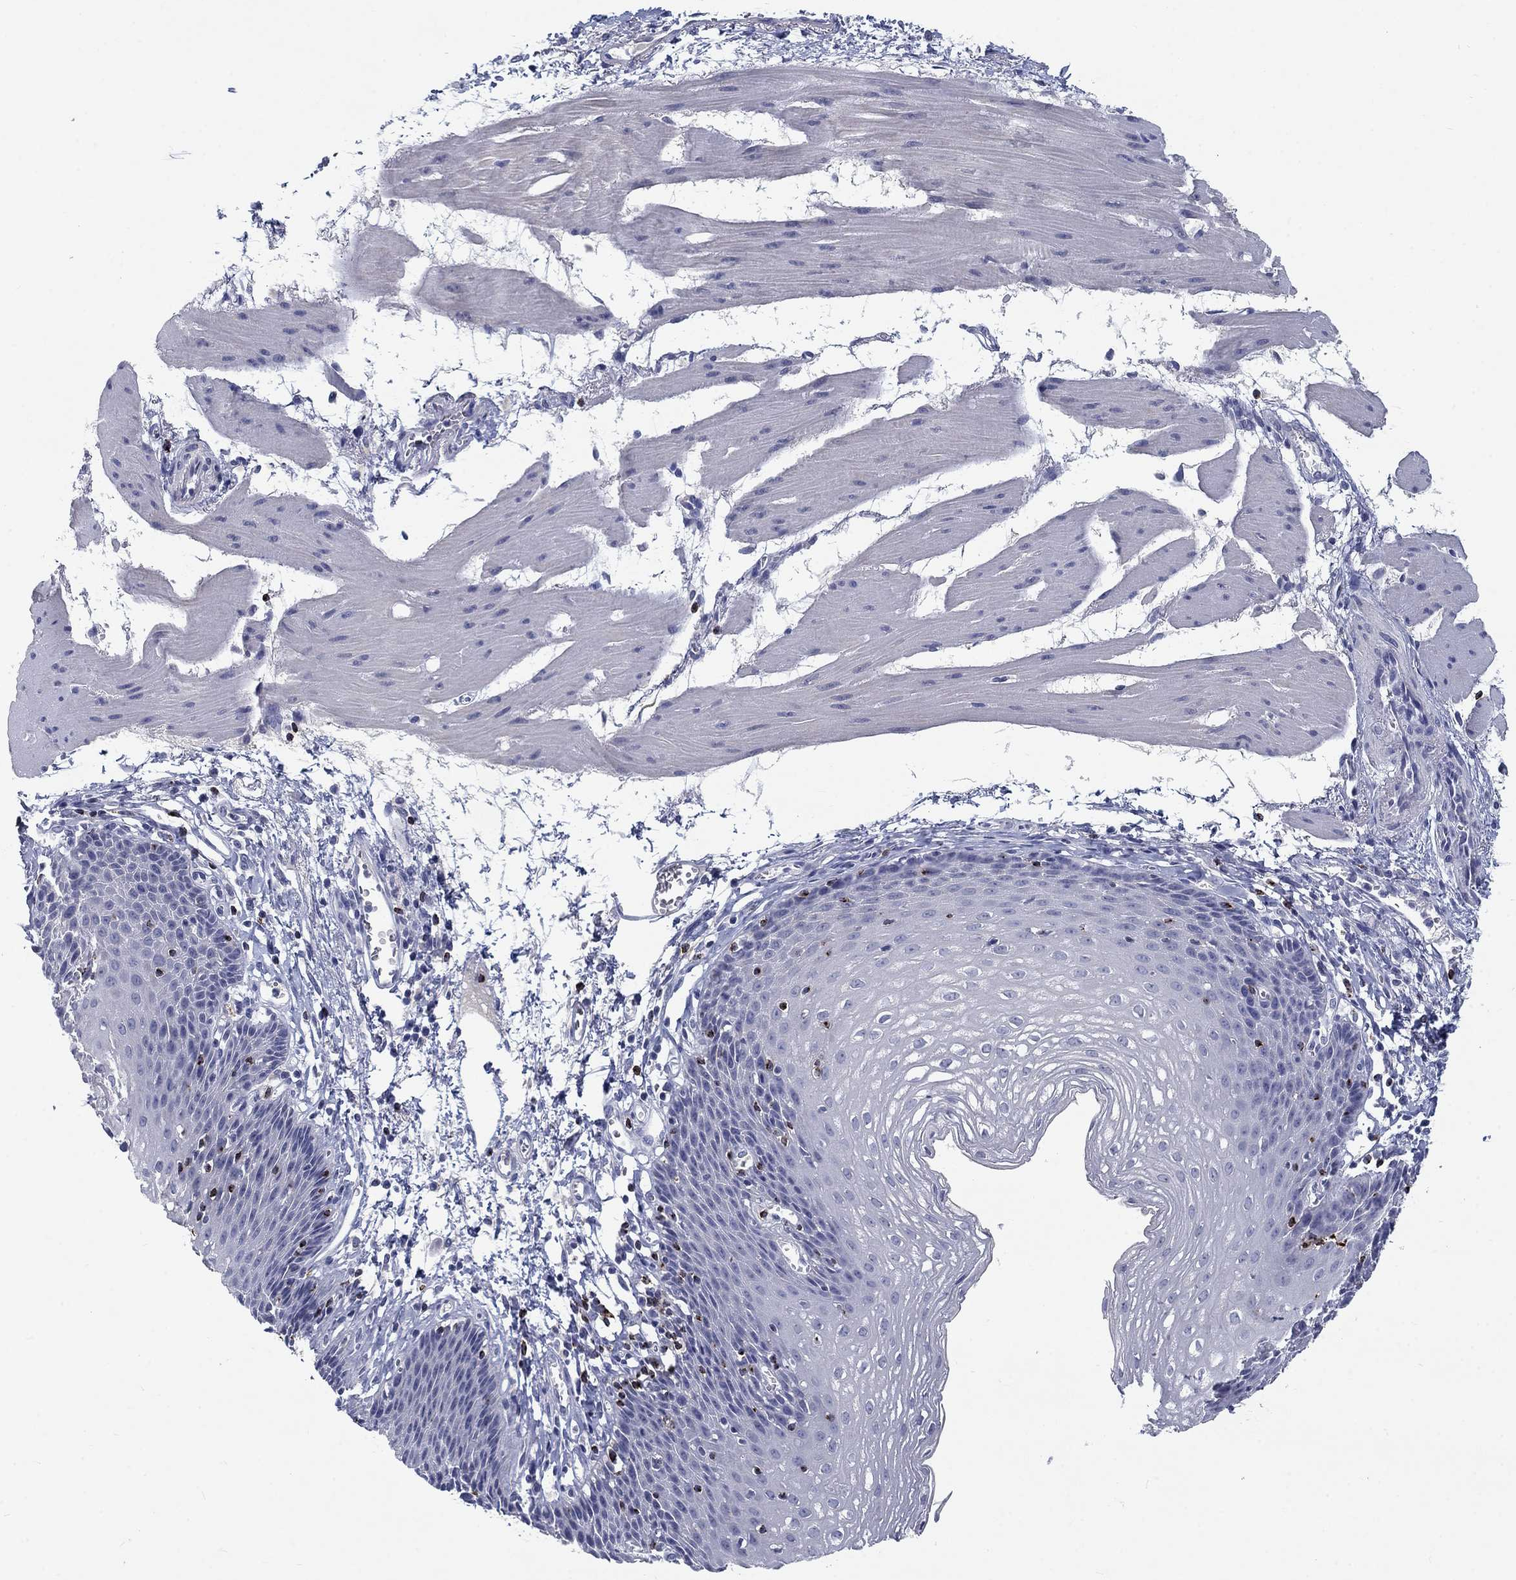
{"staining": {"intensity": "negative", "quantity": "none", "location": "none"}, "tissue": "esophagus", "cell_type": "Squamous epithelial cells", "image_type": "normal", "snomed": [{"axis": "morphology", "description": "Normal tissue, NOS"}, {"axis": "topography", "description": "Esophagus"}], "caption": "This is a histopathology image of IHC staining of unremarkable esophagus, which shows no staining in squamous epithelial cells. Brightfield microscopy of IHC stained with DAB (brown) and hematoxylin (blue), captured at high magnification.", "gene": "GZMA", "patient": {"sex": "female", "age": 64}}